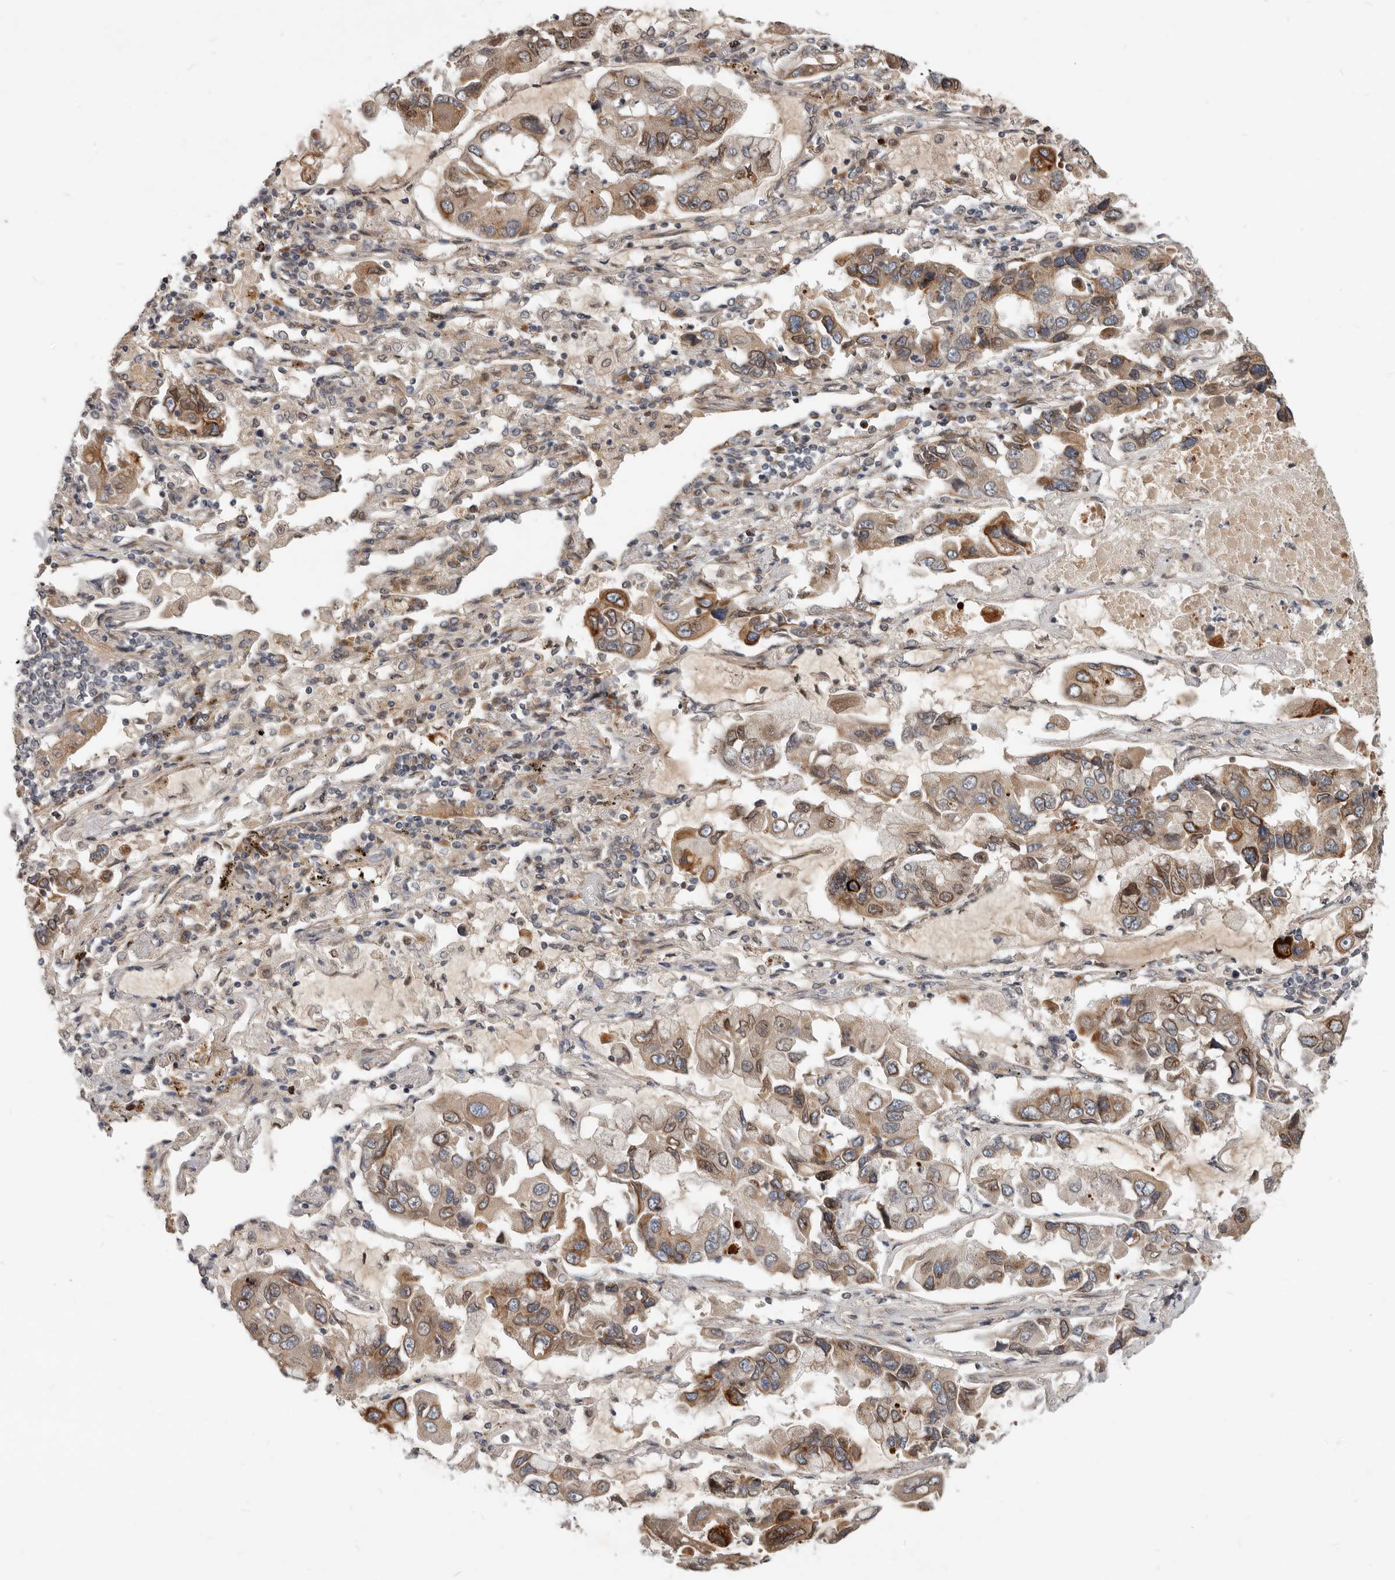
{"staining": {"intensity": "moderate", "quantity": ">75%", "location": "cytoplasmic/membranous"}, "tissue": "lung cancer", "cell_type": "Tumor cells", "image_type": "cancer", "snomed": [{"axis": "morphology", "description": "Adenocarcinoma, NOS"}, {"axis": "topography", "description": "Lung"}], "caption": "Lung adenocarcinoma was stained to show a protein in brown. There is medium levels of moderate cytoplasmic/membranous expression in approximately >75% of tumor cells.", "gene": "NPY4R", "patient": {"sex": "male", "age": 64}}